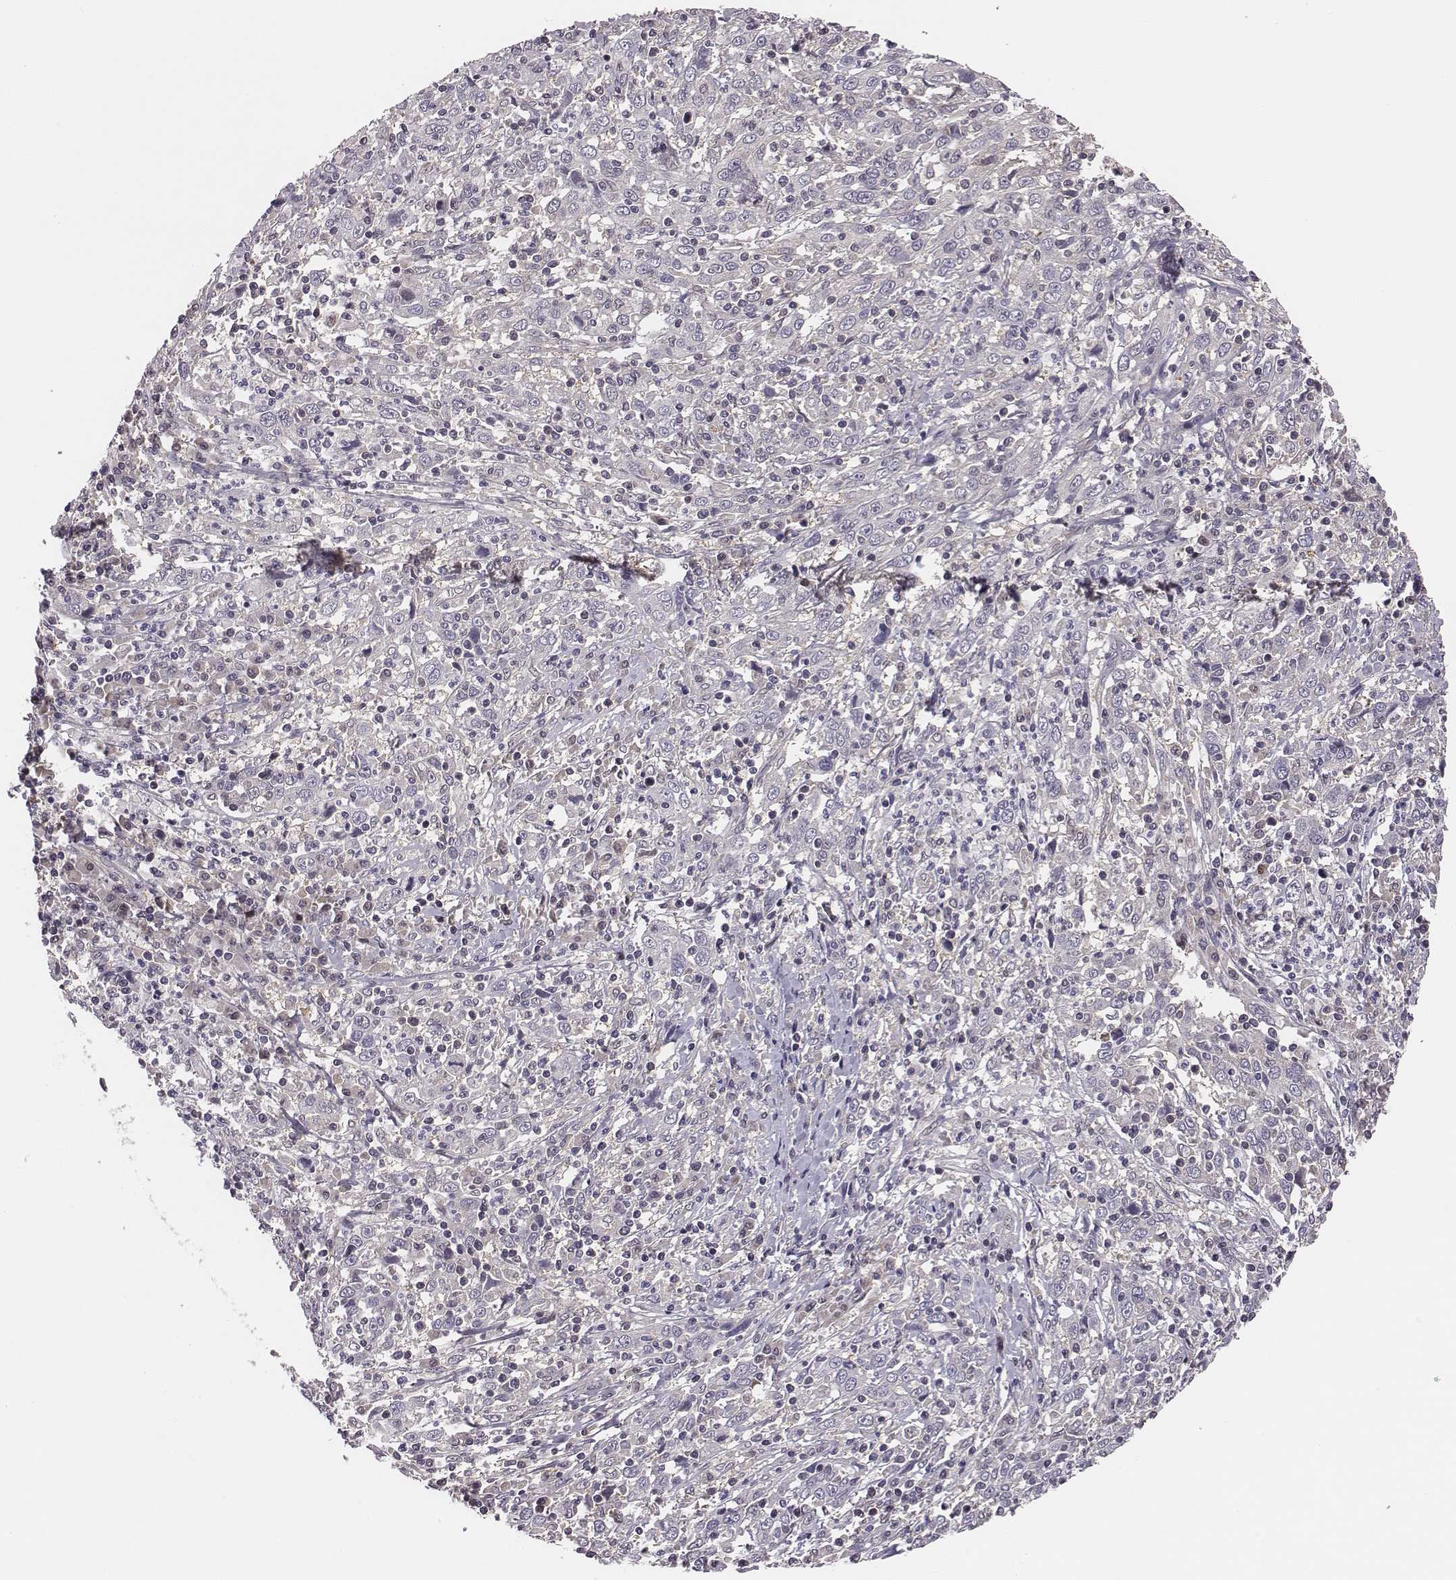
{"staining": {"intensity": "negative", "quantity": "none", "location": "none"}, "tissue": "cervical cancer", "cell_type": "Tumor cells", "image_type": "cancer", "snomed": [{"axis": "morphology", "description": "Squamous cell carcinoma, NOS"}, {"axis": "topography", "description": "Cervix"}], "caption": "Immunohistochemistry (IHC) of cervical cancer (squamous cell carcinoma) displays no expression in tumor cells.", "gene": "SMURF2", "patient": {"sex": "female", "age": 46}}